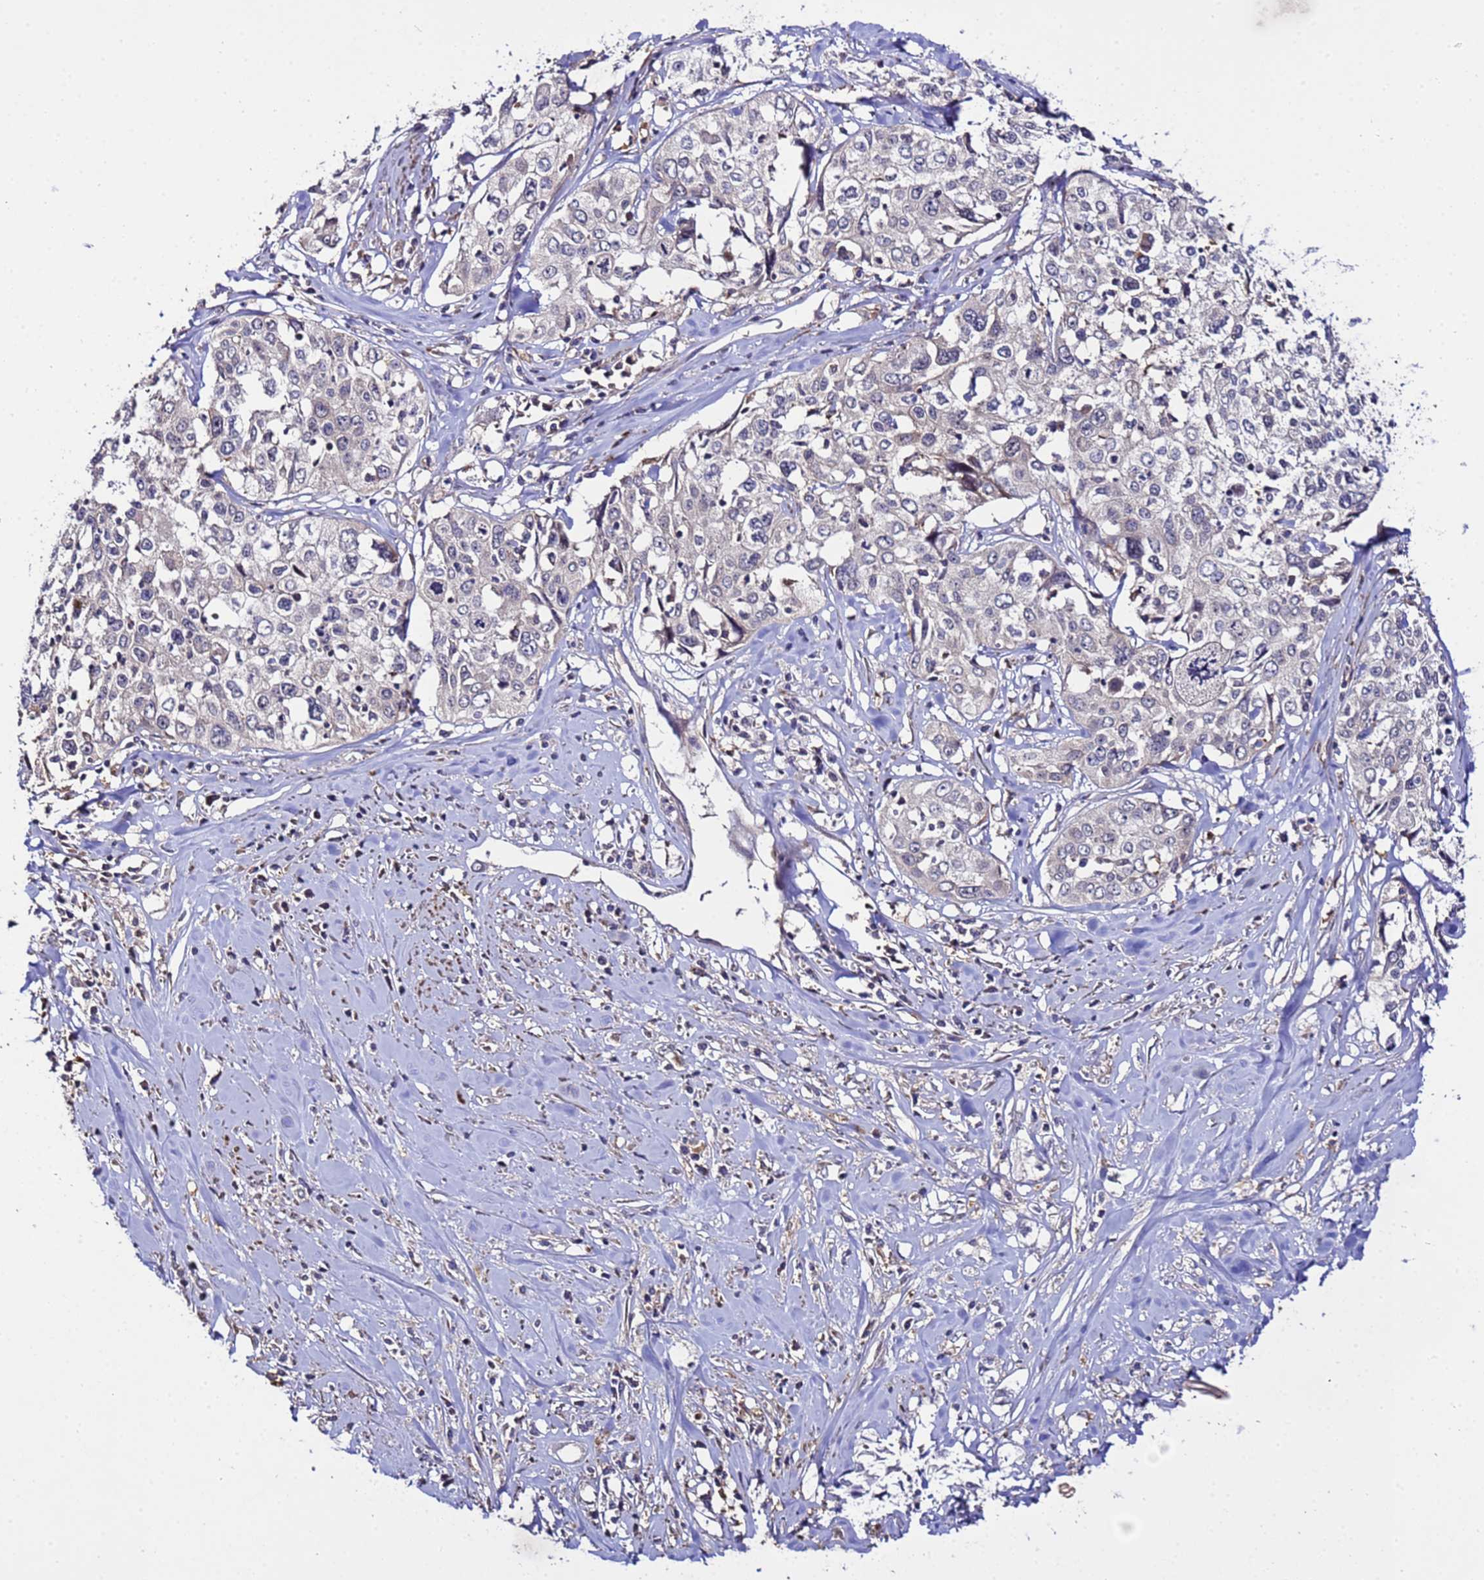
{"staining": {"intensity": "negative", "quantity": "none", "location": "none"}, "tissue": "cervical cancer", "cell_type": "Tumor cells", "image_type": "cancer", "snomed": [{"axis": "morphology", "description": "Squamous cell carcinoma, NOS"}, {"axis": "topography", "description": "Cervix"}], "caption": "Immunohistochemical staining of human cervical cancer (squamous cell carcinoma) displays no significant expression in tumor cells. (Stains: DAB (3,3'-diaminobenzidine) immunohistochemistry with hematoxylin counter stain, Microscopy: brightfield microscopy at high magnification).", "gene": "PLXDC2", "patient": {"sex": "female", "age": 31}}